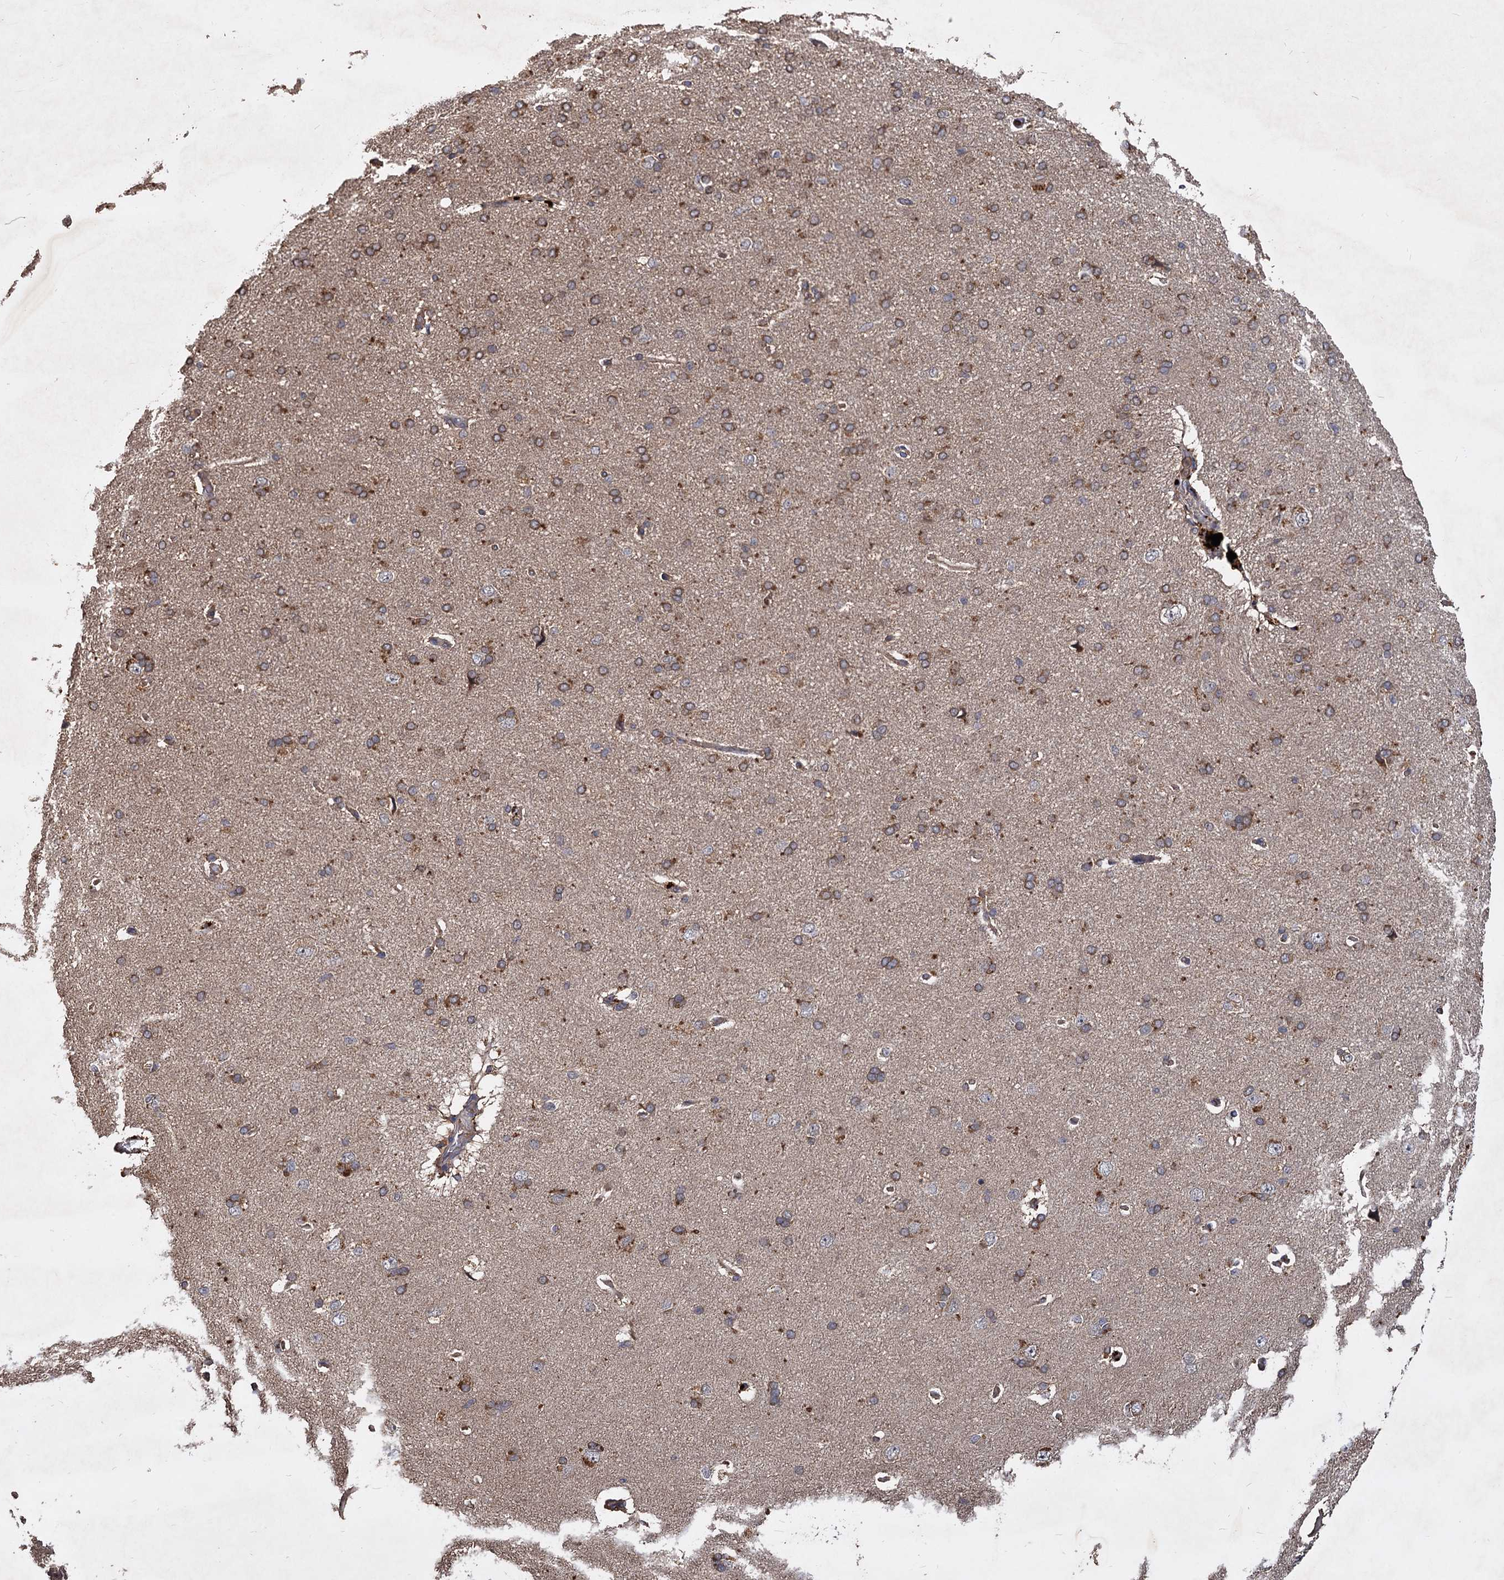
{"staining": {"intensity": "weak", "quantity": ">75%", "location": "cytoplasmic/membranous"}, "tissue": "cerebral cortex", "cell_type": "Endothelial cells", "image_type": "normal", "snomed": [{"axis": "morphology", "description": "Normal tissue, NOS"}, {"axis": "topography", "description": "Cerebral cortex"}], "caption": "DAB immunohistochemical staining of benign human cerebral cortex reveals weak cytoplasmic/membranous protein staining in approximately >75% of endothelial cells. (DAB IHC with brightfield microscopy, high magnification).", "gene": "GCLC", "patient": {"sex": "male", "age": 62}}